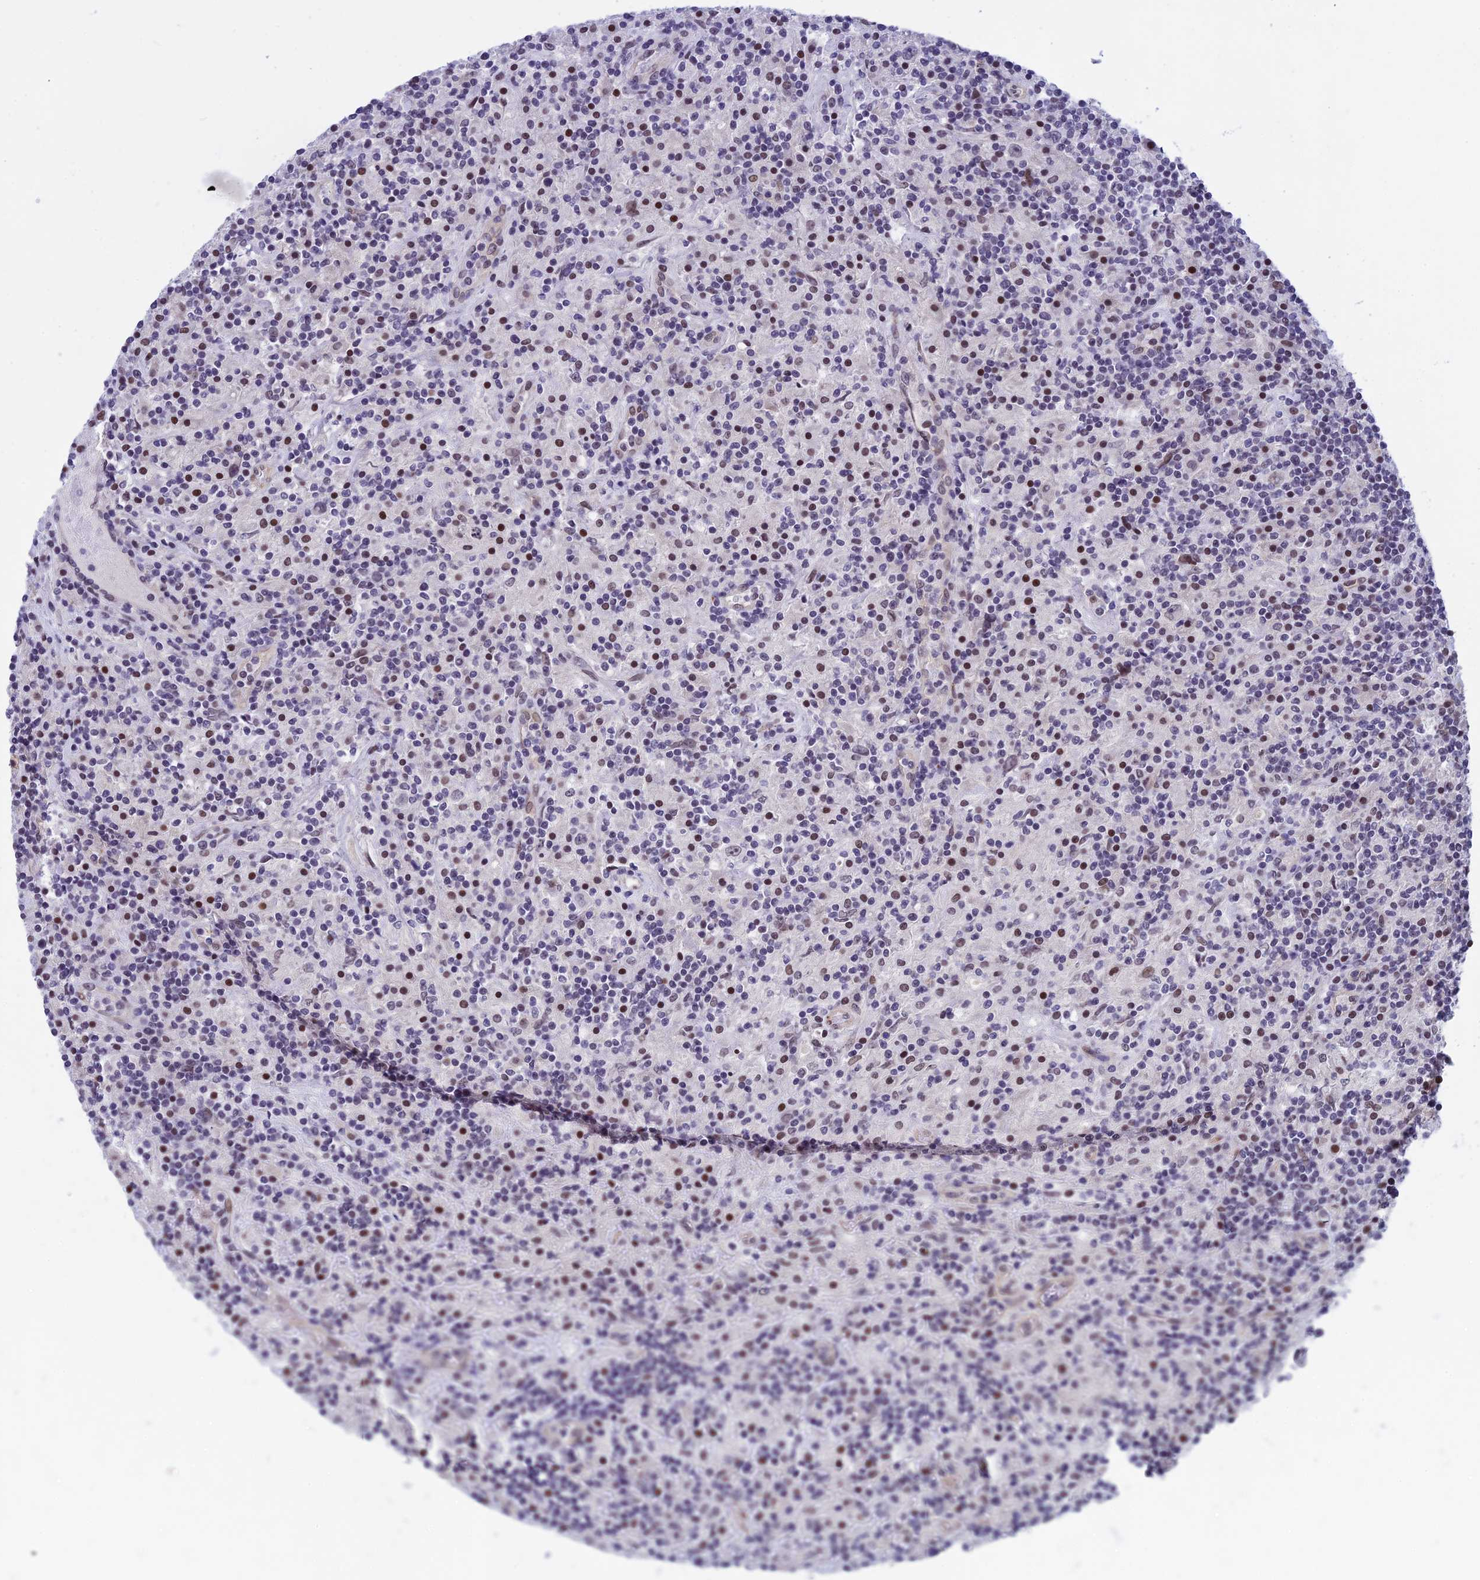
{"staining": {"intensity": "weak", "quantity": "25%-75%", "location": "nuclear"}, "tissue": "lymphoma", "cell_type": "Tumor cells", "image_type": "cancer", "snomed": [{"axis": "morphology", "description": "Hodgkin's disease, NOS"}, {"axis": "topography", "description": "Lymph node"}], "caption": "Immunohistochemical staining of Hodgkin's disease shows weak nuclear protein staining in approximately 25%-75% of tumor cells.", "gene": "NIPBL", "patient": {"sex": "male", "age": 70}}